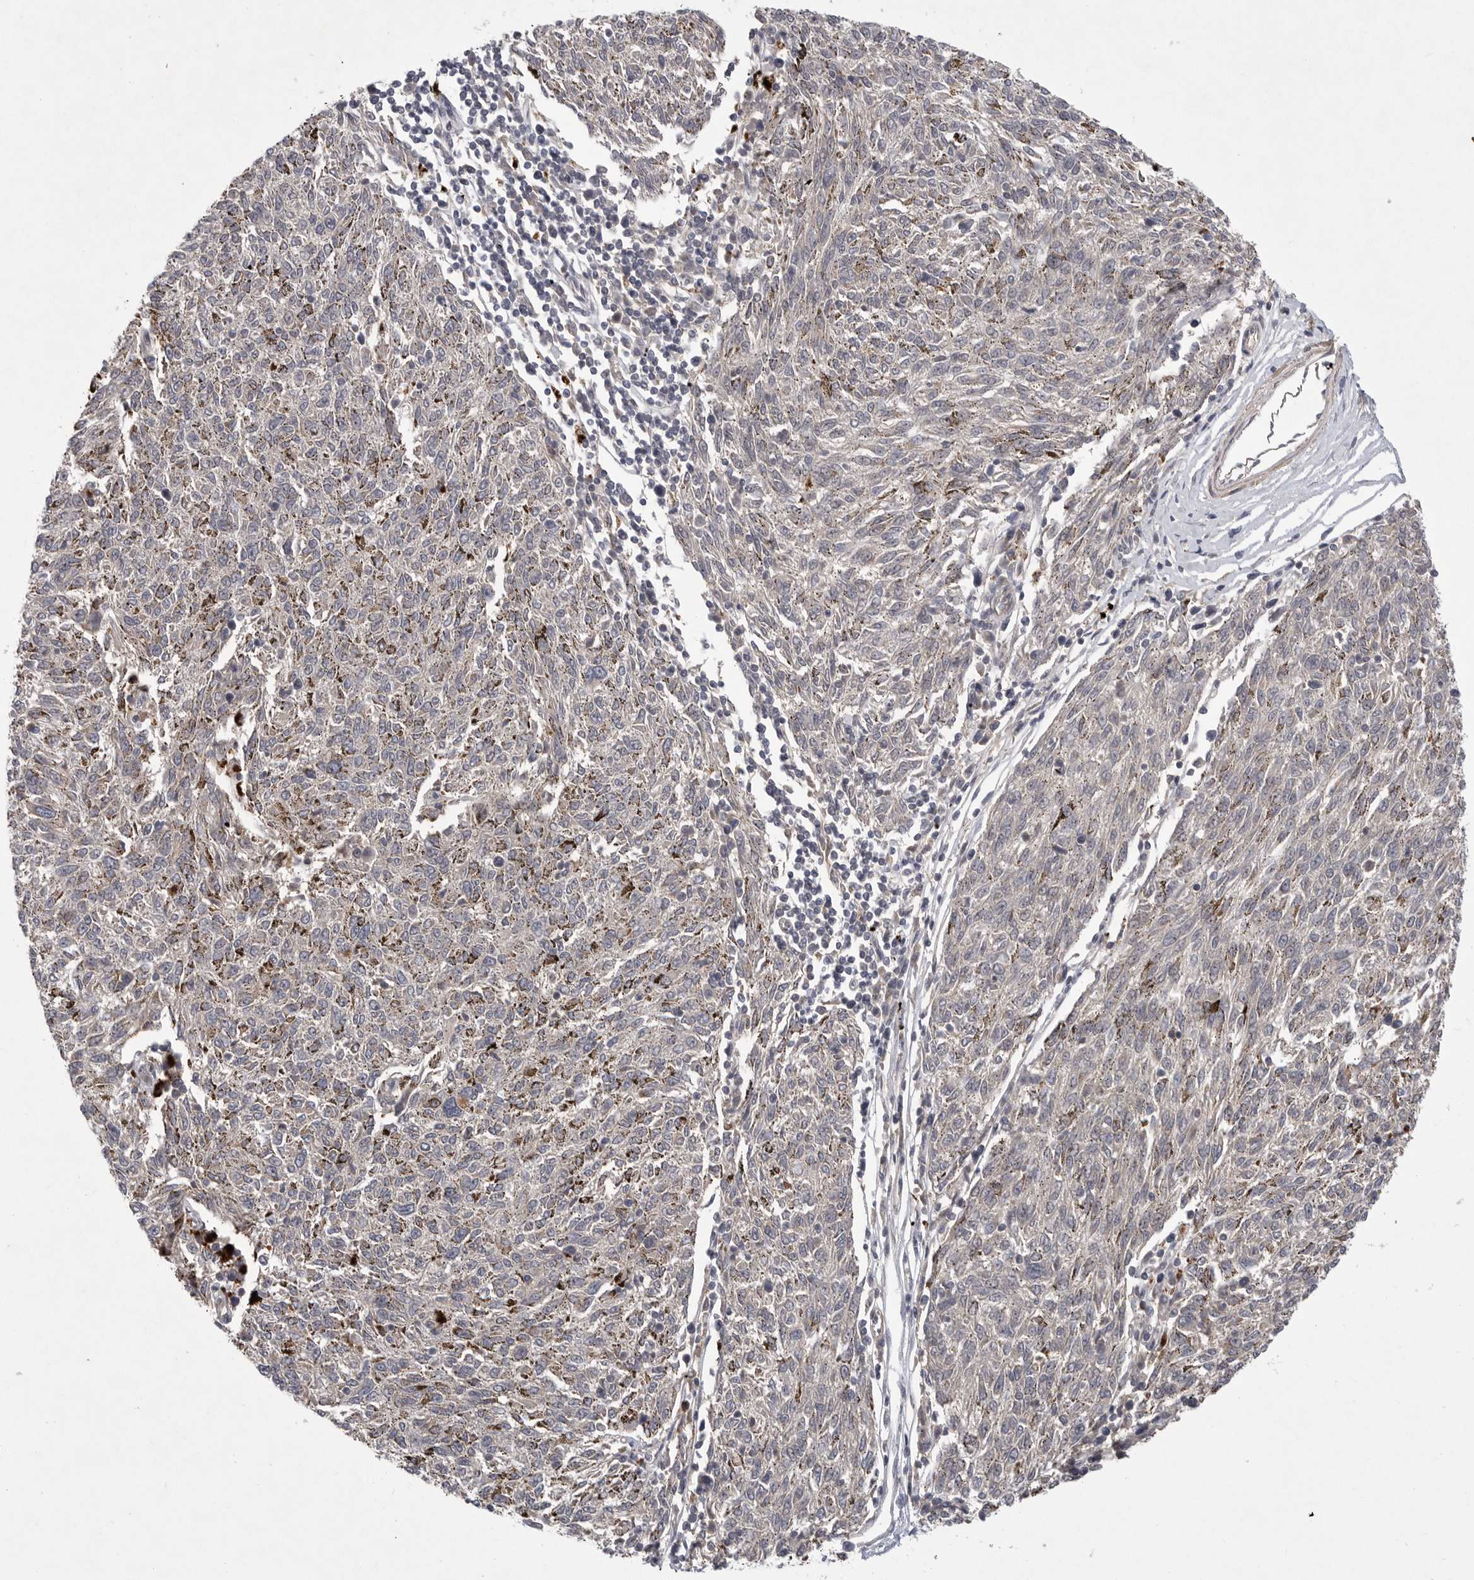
{"staining": {"intensity": "negative", "quantity": "none", "location": "none"}, "tissue": "melanoma", "cell_type": "Tumor cells", "image_type": "cancer", "snomed": [{"axis": "morphology", "description": "Malignant melanoma, NOS"}, {"axis": "topography", "description": "Skin"}], "caption": "This micrograph is of melanoma stained with IHC to label a protein in brown with the nuclei are counter-stained blue. There is no positivity in tumor cells. Brightfield microscopy of immunohistochemistry stained with DAB (3,3'-diaminobenzidine) (brown) and hematoxylin (blue), captured at high magnification.", "gene": "UBE3D", "patient": {"sex": "female", "age": 72}}